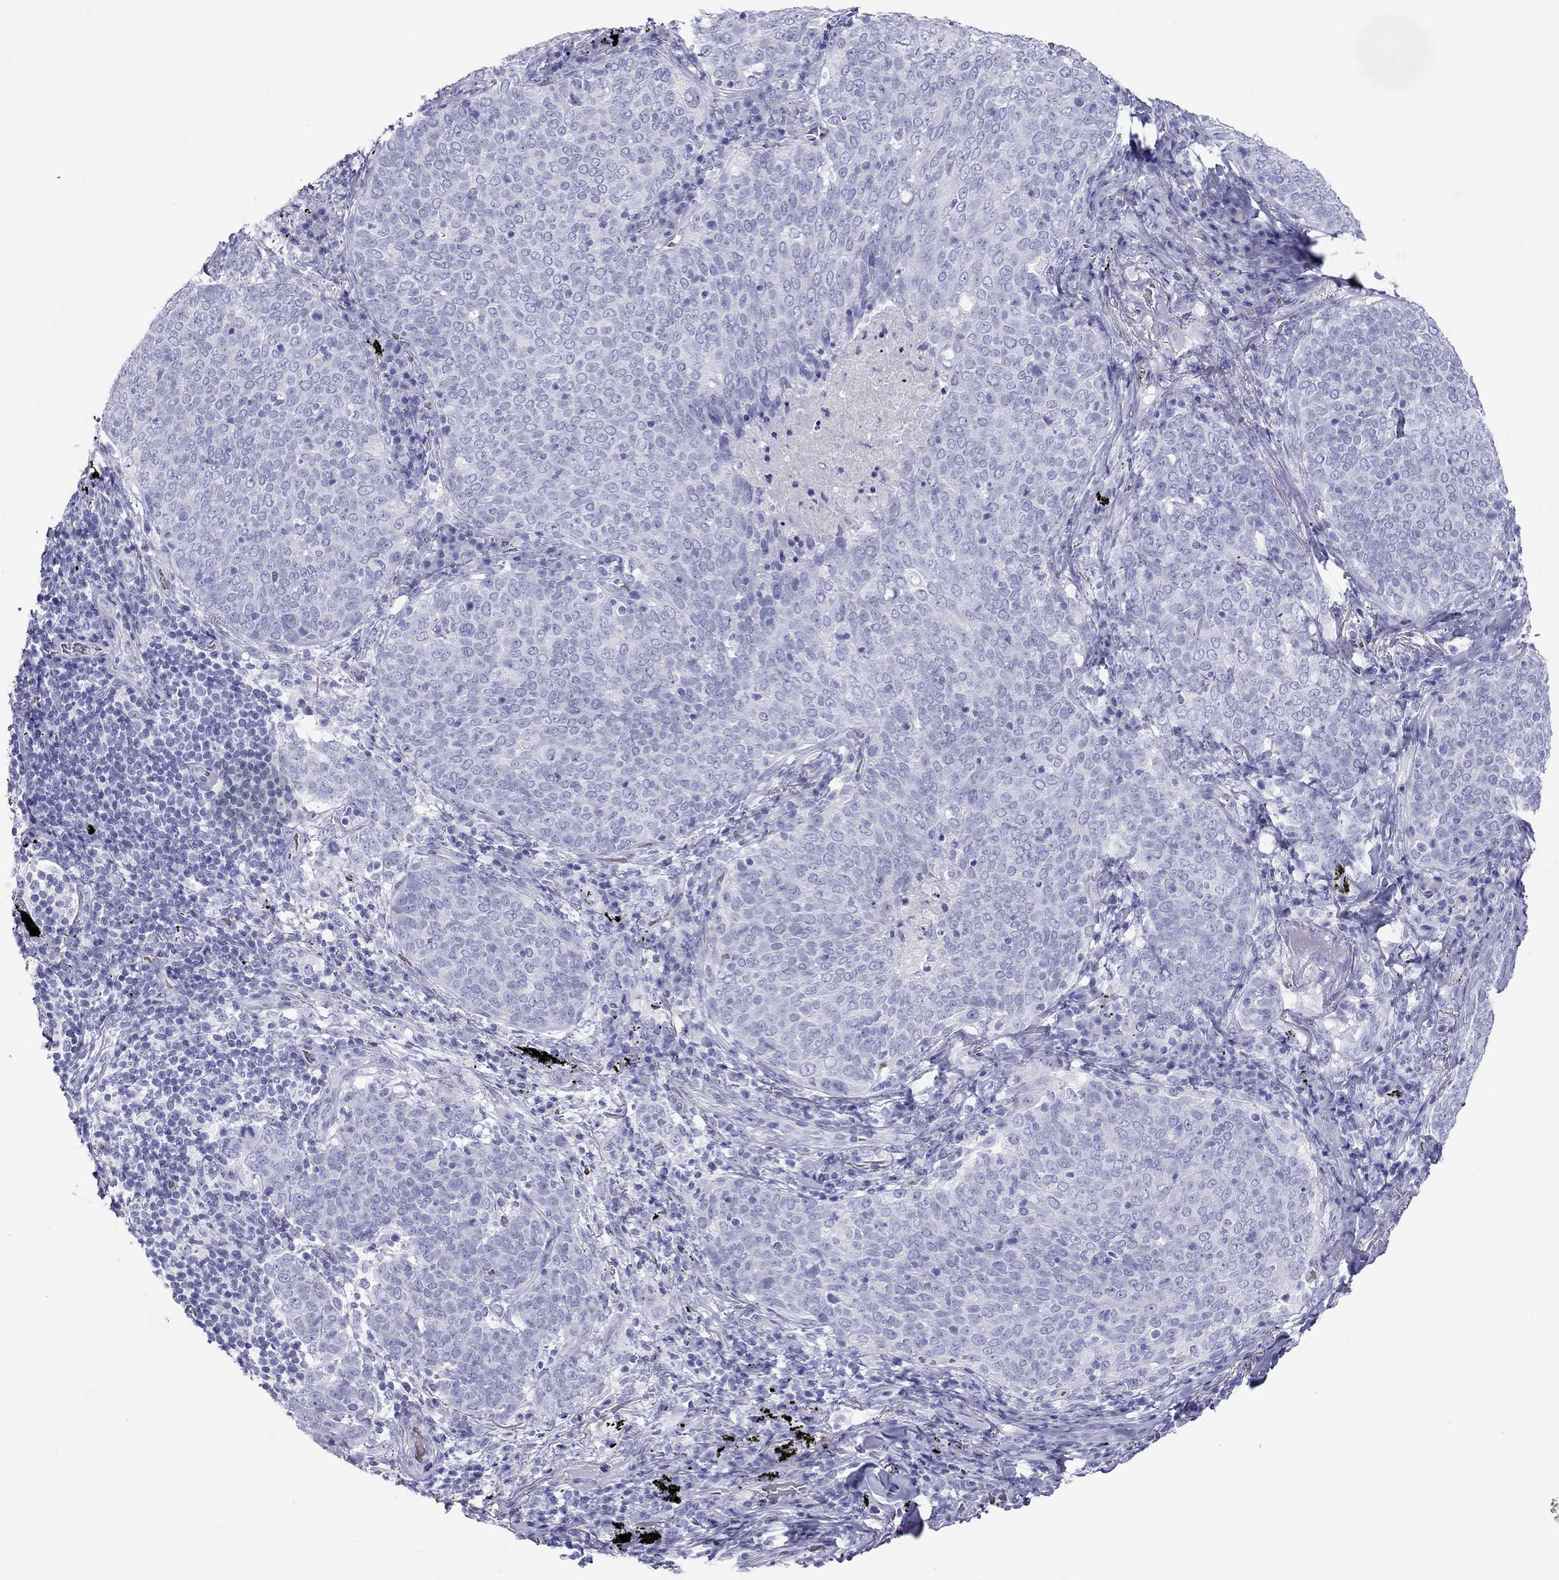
{"staining": {"intensity": "negative", "quantity": "none", "location": "none"}, "tissue": "lung cancer", "cell_type": "Tumor cells", "image_type": "cancer", "snomed": [{"axis": "morphology", "description": "Squamous cell carcinoma, NOS"}, {"axis": "topography", "description": "Lung"}], "caption": "An image of lung cancer (squamous cell carcinoma) stained for a protein demonstrates no brown staining in tumor cells.", "gene": "PTPRN", "patient": {"sex": "male", "age": 82}}